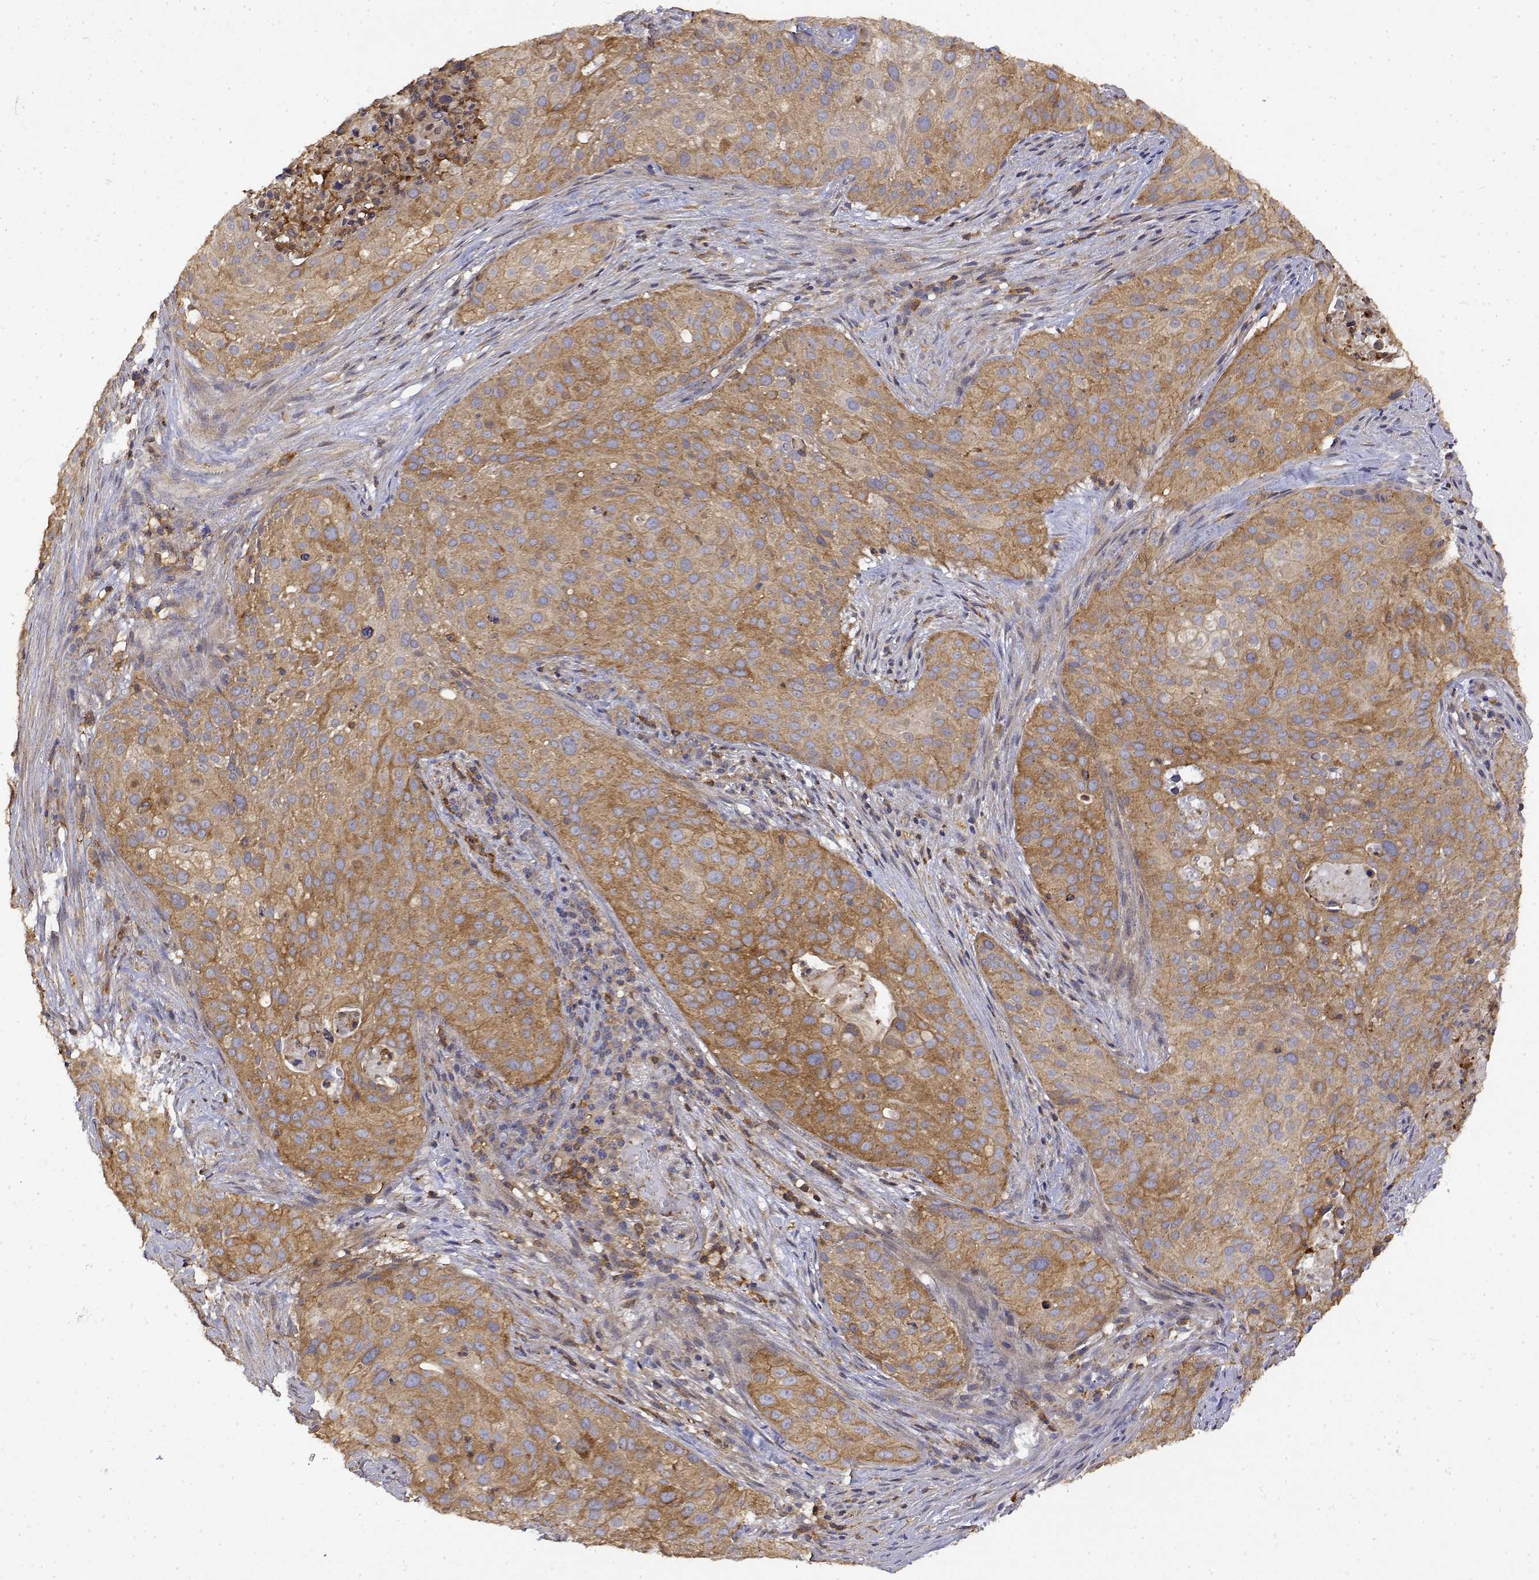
{"staining": {"intensity": "moderate", "quantity": ">75%", "location": "cytoplasmic/membranous"}, "tissue": "cervical cancer", "cell_type": "Tumor cells", "image_type": "cancer", "snomed": [{"axis": "morphology", "description": "Squamous cell carcinoma, NOS"}, {"axis": "topography", "description": "Cervix"}], "caption": "Immunohistochemical staining of squamous cell carcinoma (cervical) demonstrates moderate cytoplasmic/membranous protein positivity in approximately >75% of tumor cells.", "gene": "PACSIN2", "patient": {"sex": "female", "age": 38}}